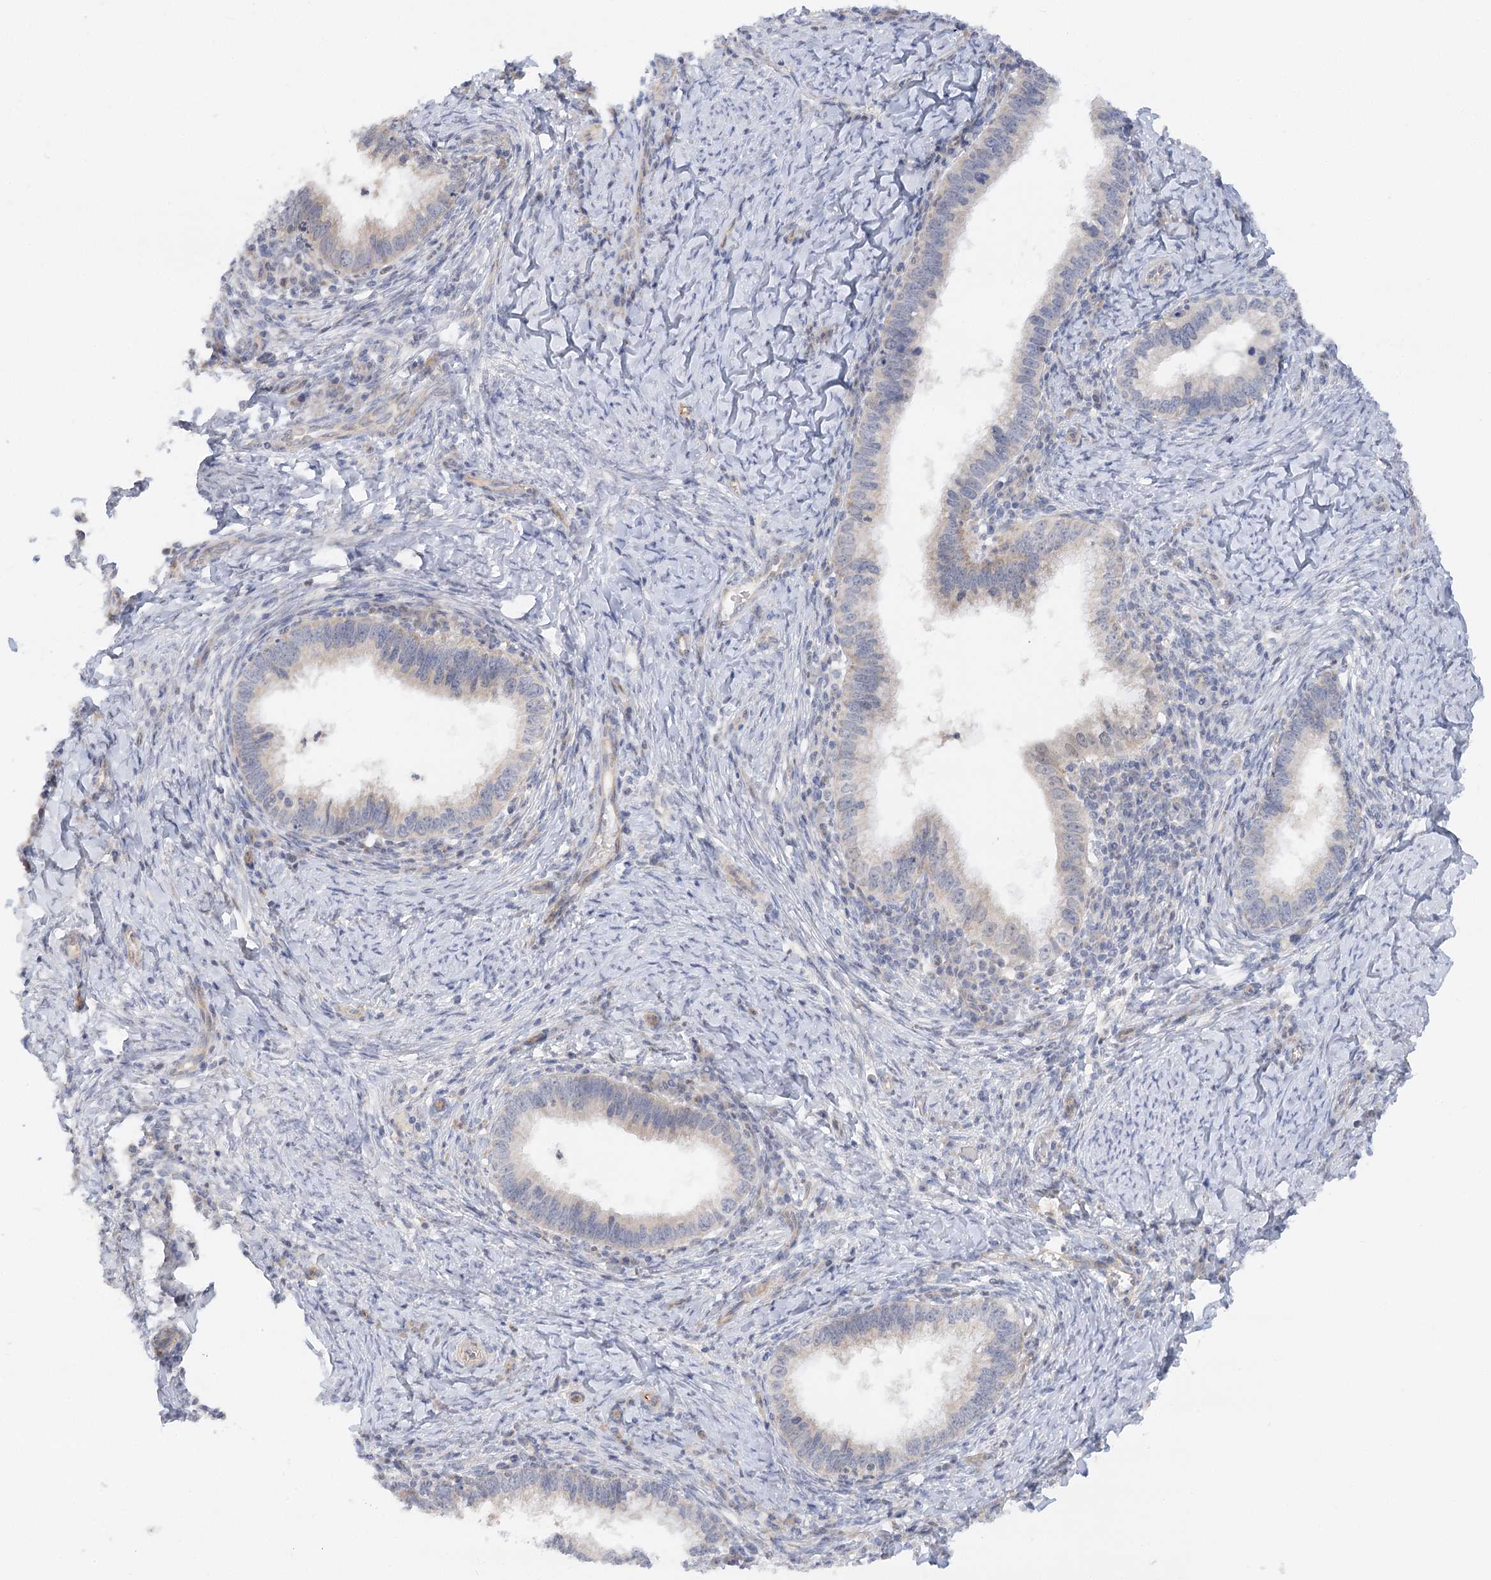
{"staining": {"intensity": "negative", "quantity": "none", "location": "none"}, "tissue": "cervical cancer", "cell_type": "Tumor cells", "image_type": "cancer", "snomed": [{"axis": "morphology", "description": "Adenocarcinoma, NOS"}, {"axis": "topography", "description": "Cervix"}], "caption": "A micrograph of human adenocarcinoma (cervical) is negative for staining in tumor cells.", "gene": "NELL2", "patient": {"sex": "female", "age": 36}}